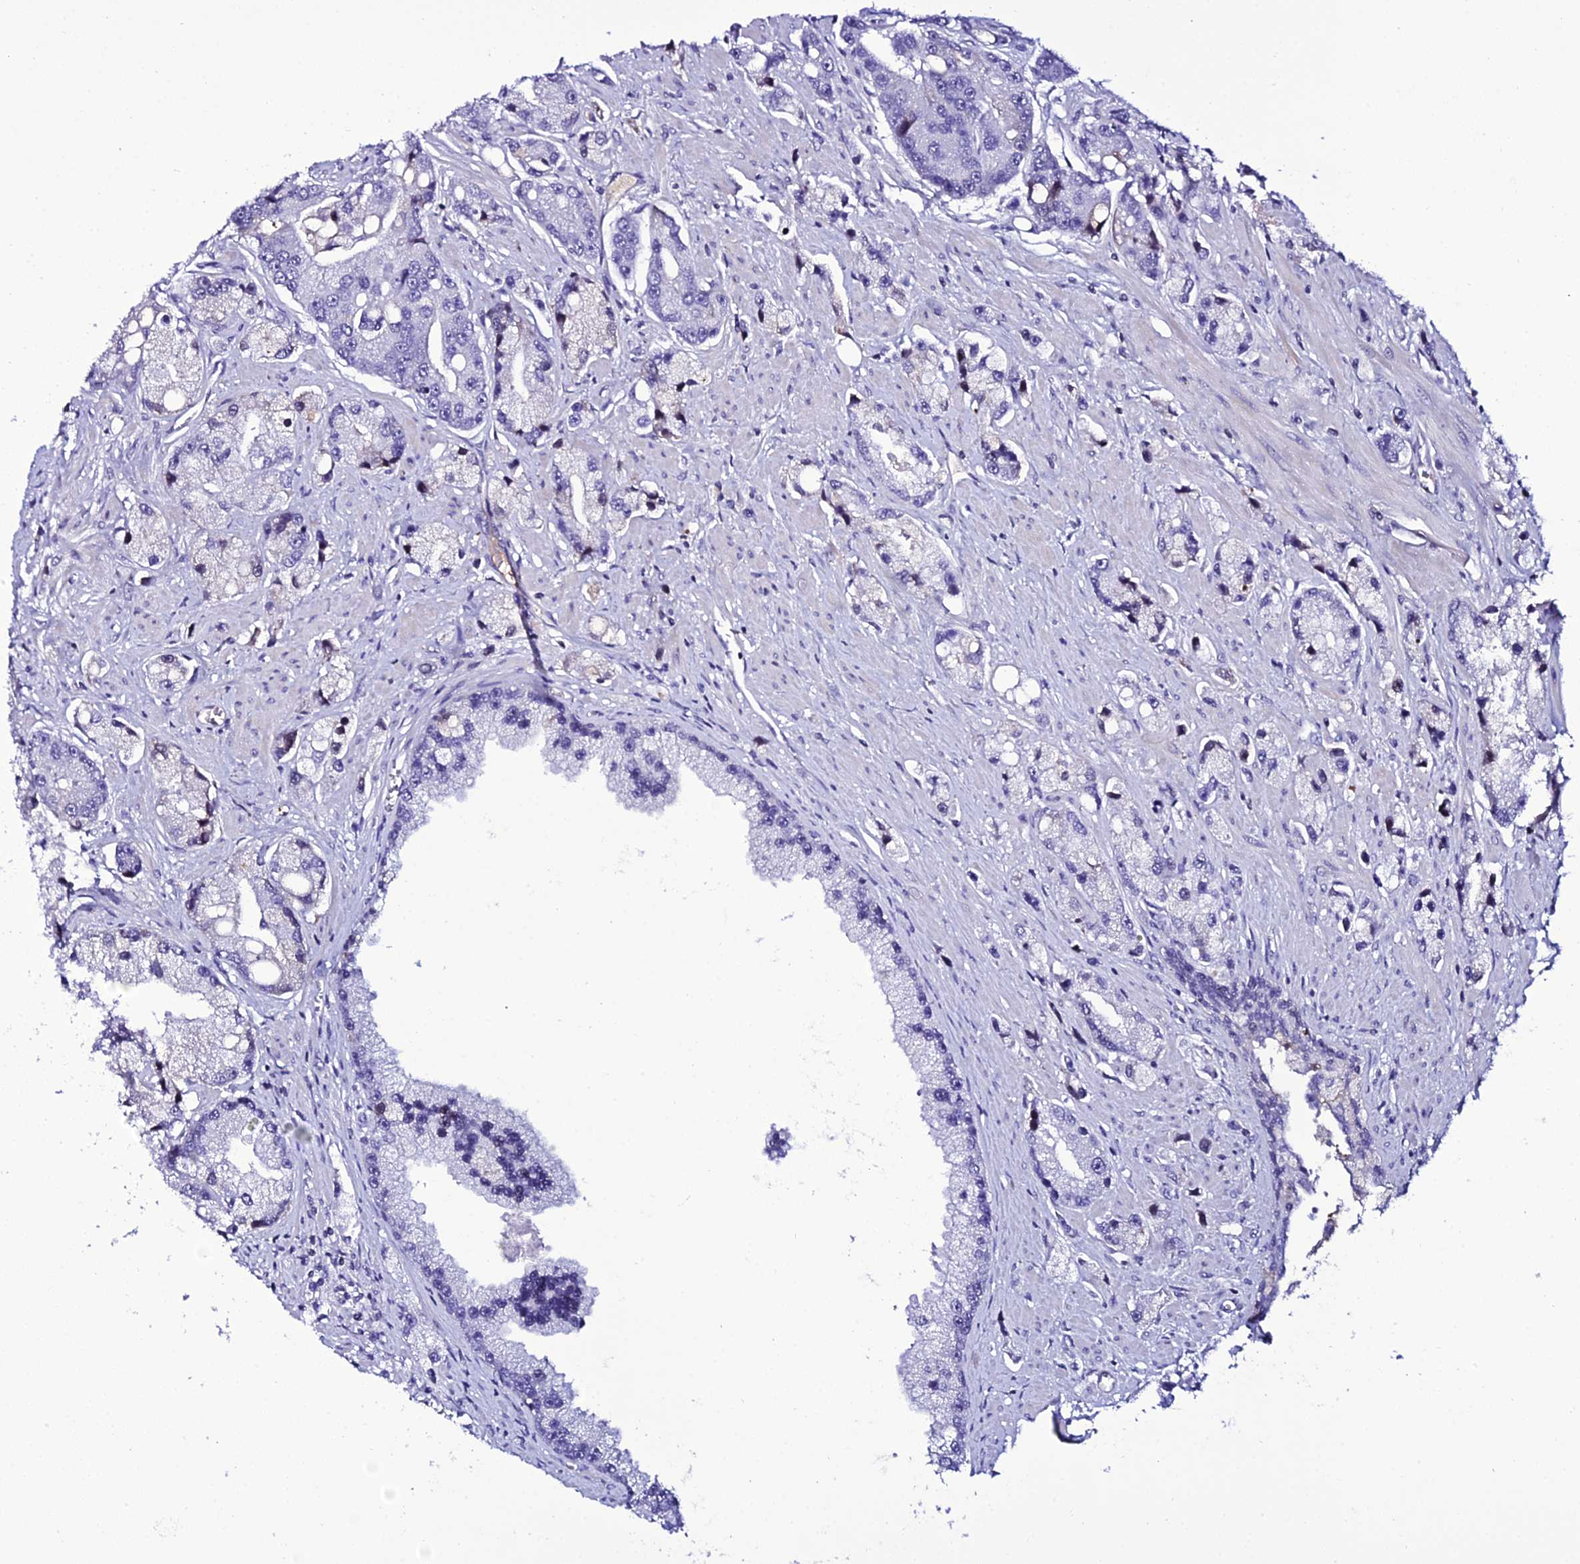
{"staining": {"intensity": "negative", "quantity": "none", "location": "none"}, "tissue": "prostate cancer", "cell_type": "Tumor cells", "image_type": "cancer", "snomed": [{"axis": "morphology", "description": "Adenocarcinoma, High grade"}, {"axis": "topography", "description": "Prostate"}], "caption": "Prostate cancer was stained to show a protein in brown. There is no significant expression in tumor cells.", "gene": "DEFB132", "patient": {"sex": "male", "age": 74}}